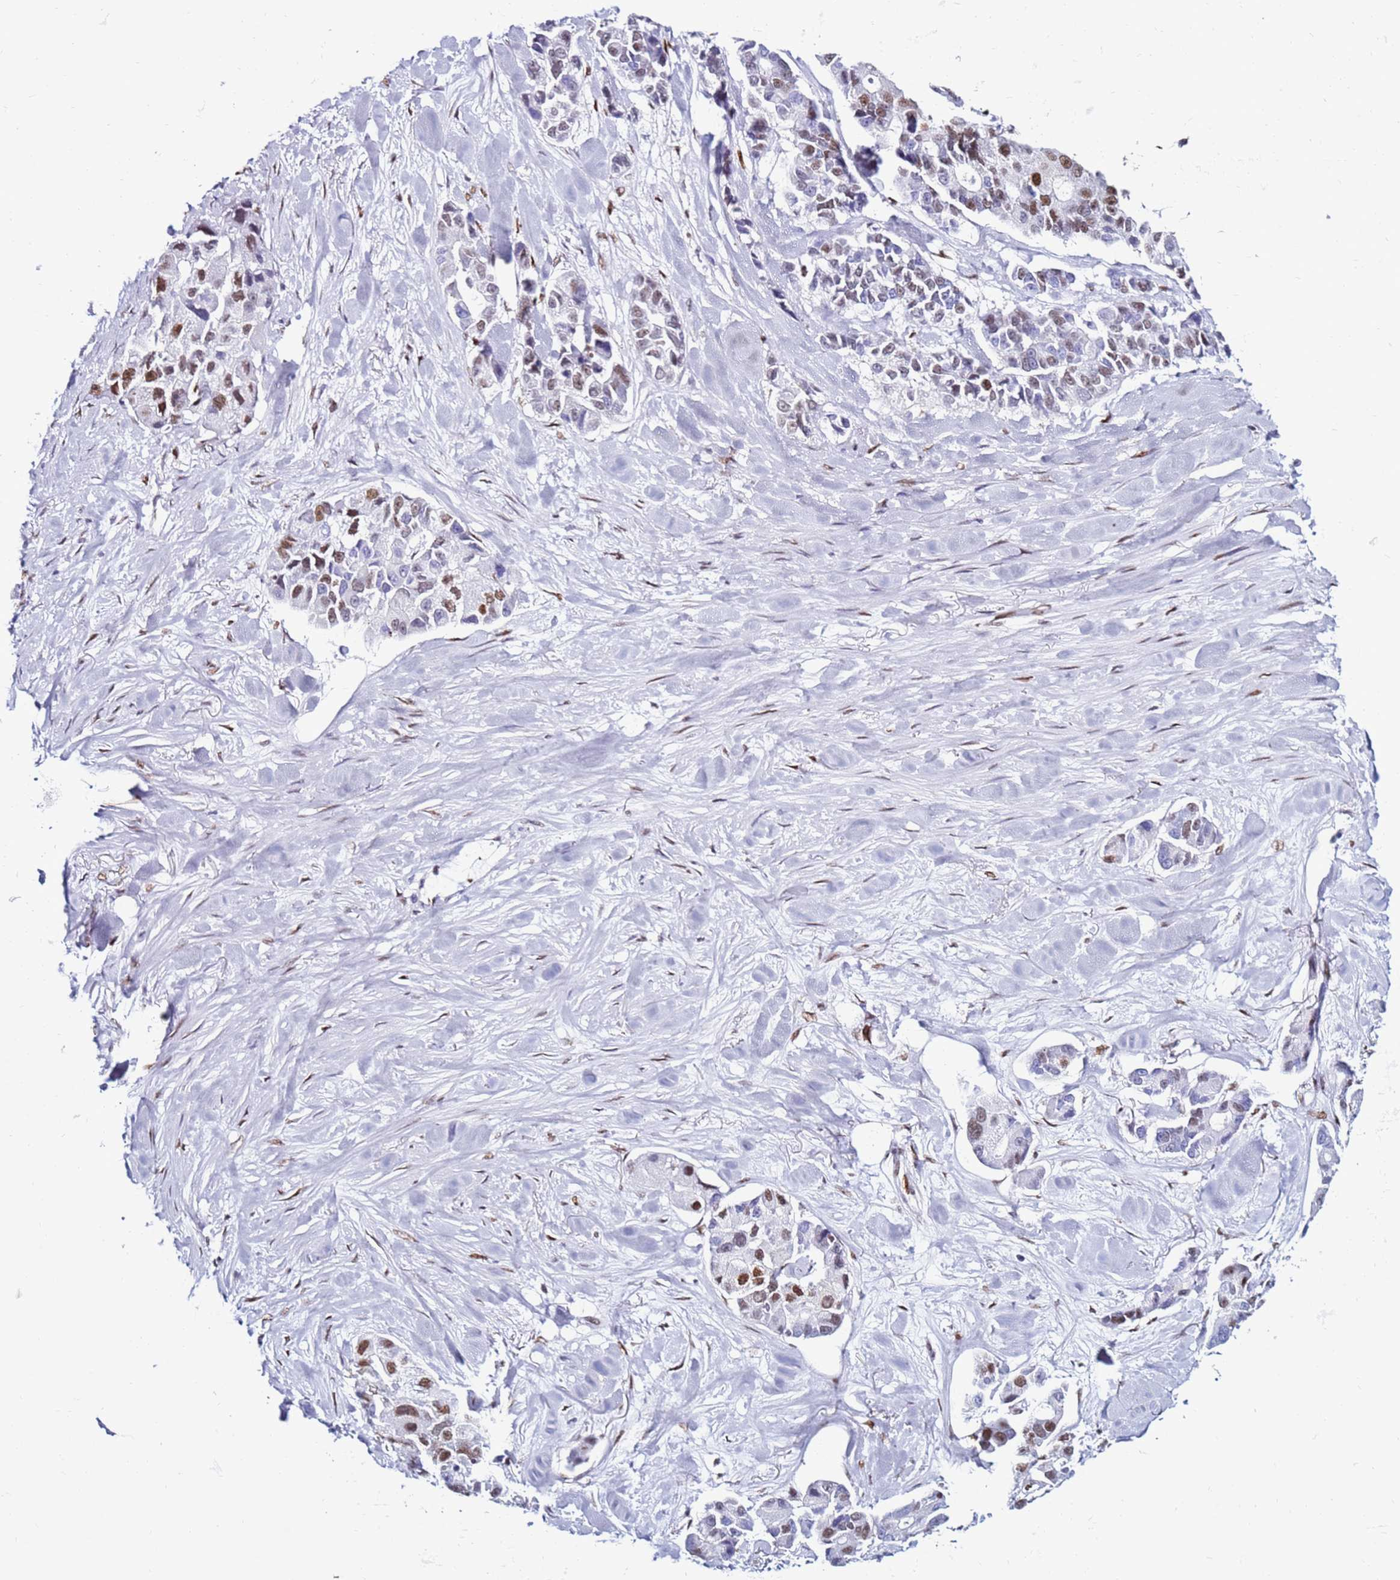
{"staining": {"intensity": "strong", "quantity": "<25%", "location": "nuclear"}, "tissue": "lung cancer", "cell_type": "Tumor cells", "image_type": "cancer", "snomed": [{"axis": "morphology", "description": "Adenocarcinoma, NOS"}, {"axis": "topography", "description": "Lung"}], "caption": "Immunohistochemistry of adenocarcinoma (lung) displays medium levels of strong nuclear positivity in about <25% of tumor cells.", "gene": "KPNA4", "patient": {"sex": "female", "age": 54}}